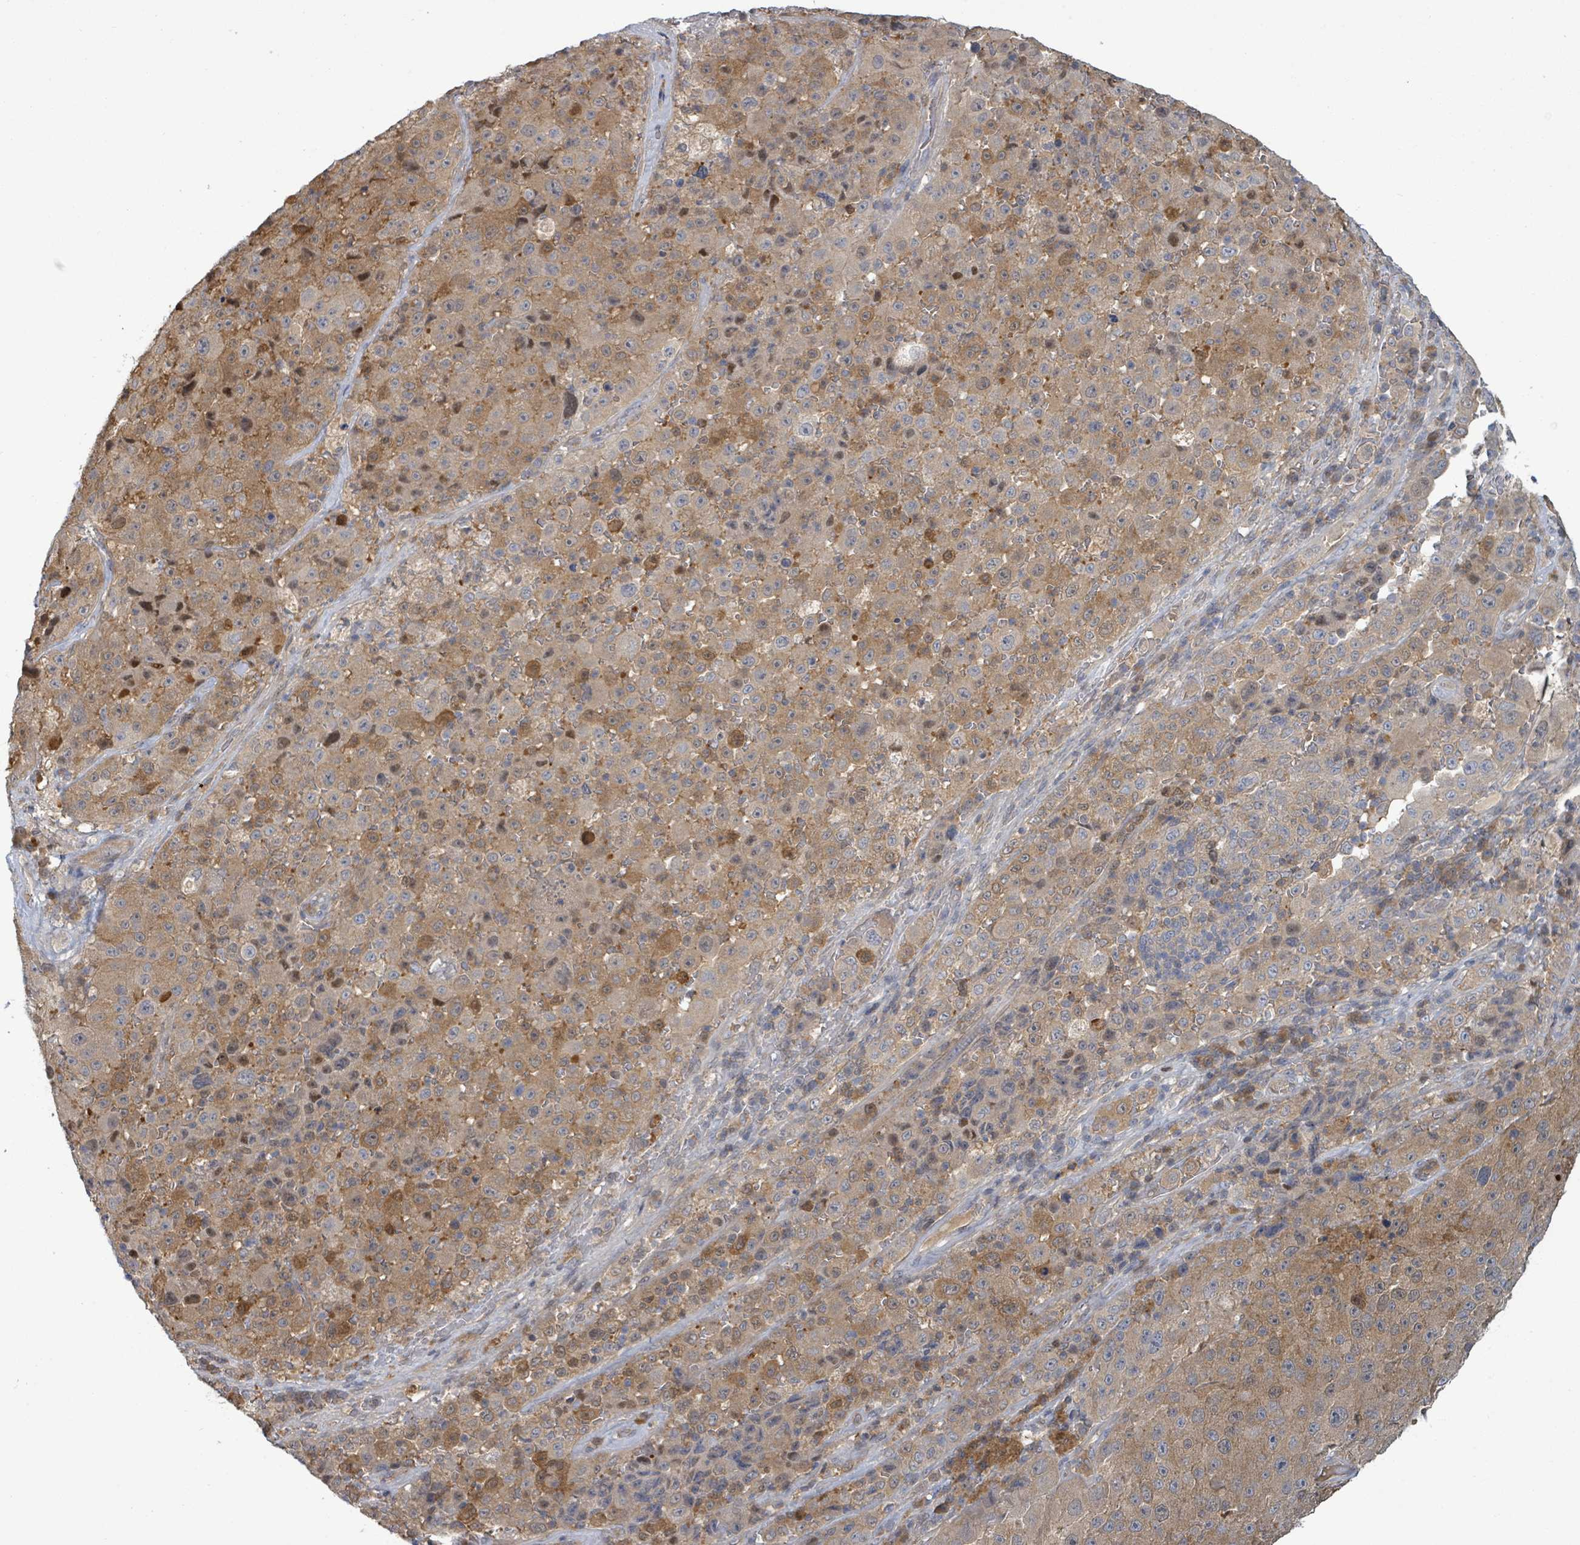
{"staining": {"intensity": "moderate", "quantity": "25%-75%", "location": "cytoplasmic/membranous"}, "tissue": "melanoma", "cell_type": "Tumor cells", "image_type": "cancer", "snomed": [{"axis": "morphology", "description": "Malignant melanoma, Metastatic site"}, {"axis": "topography", "description": "Lymph node"}], "caption": "Protein staining reveals moderate cytoplasmic/membranous expression in approximately 25%-75% of tumor cells in melanoma.", "gene": "PGAM1", "patient": {"sex": "male", "age": 62}}